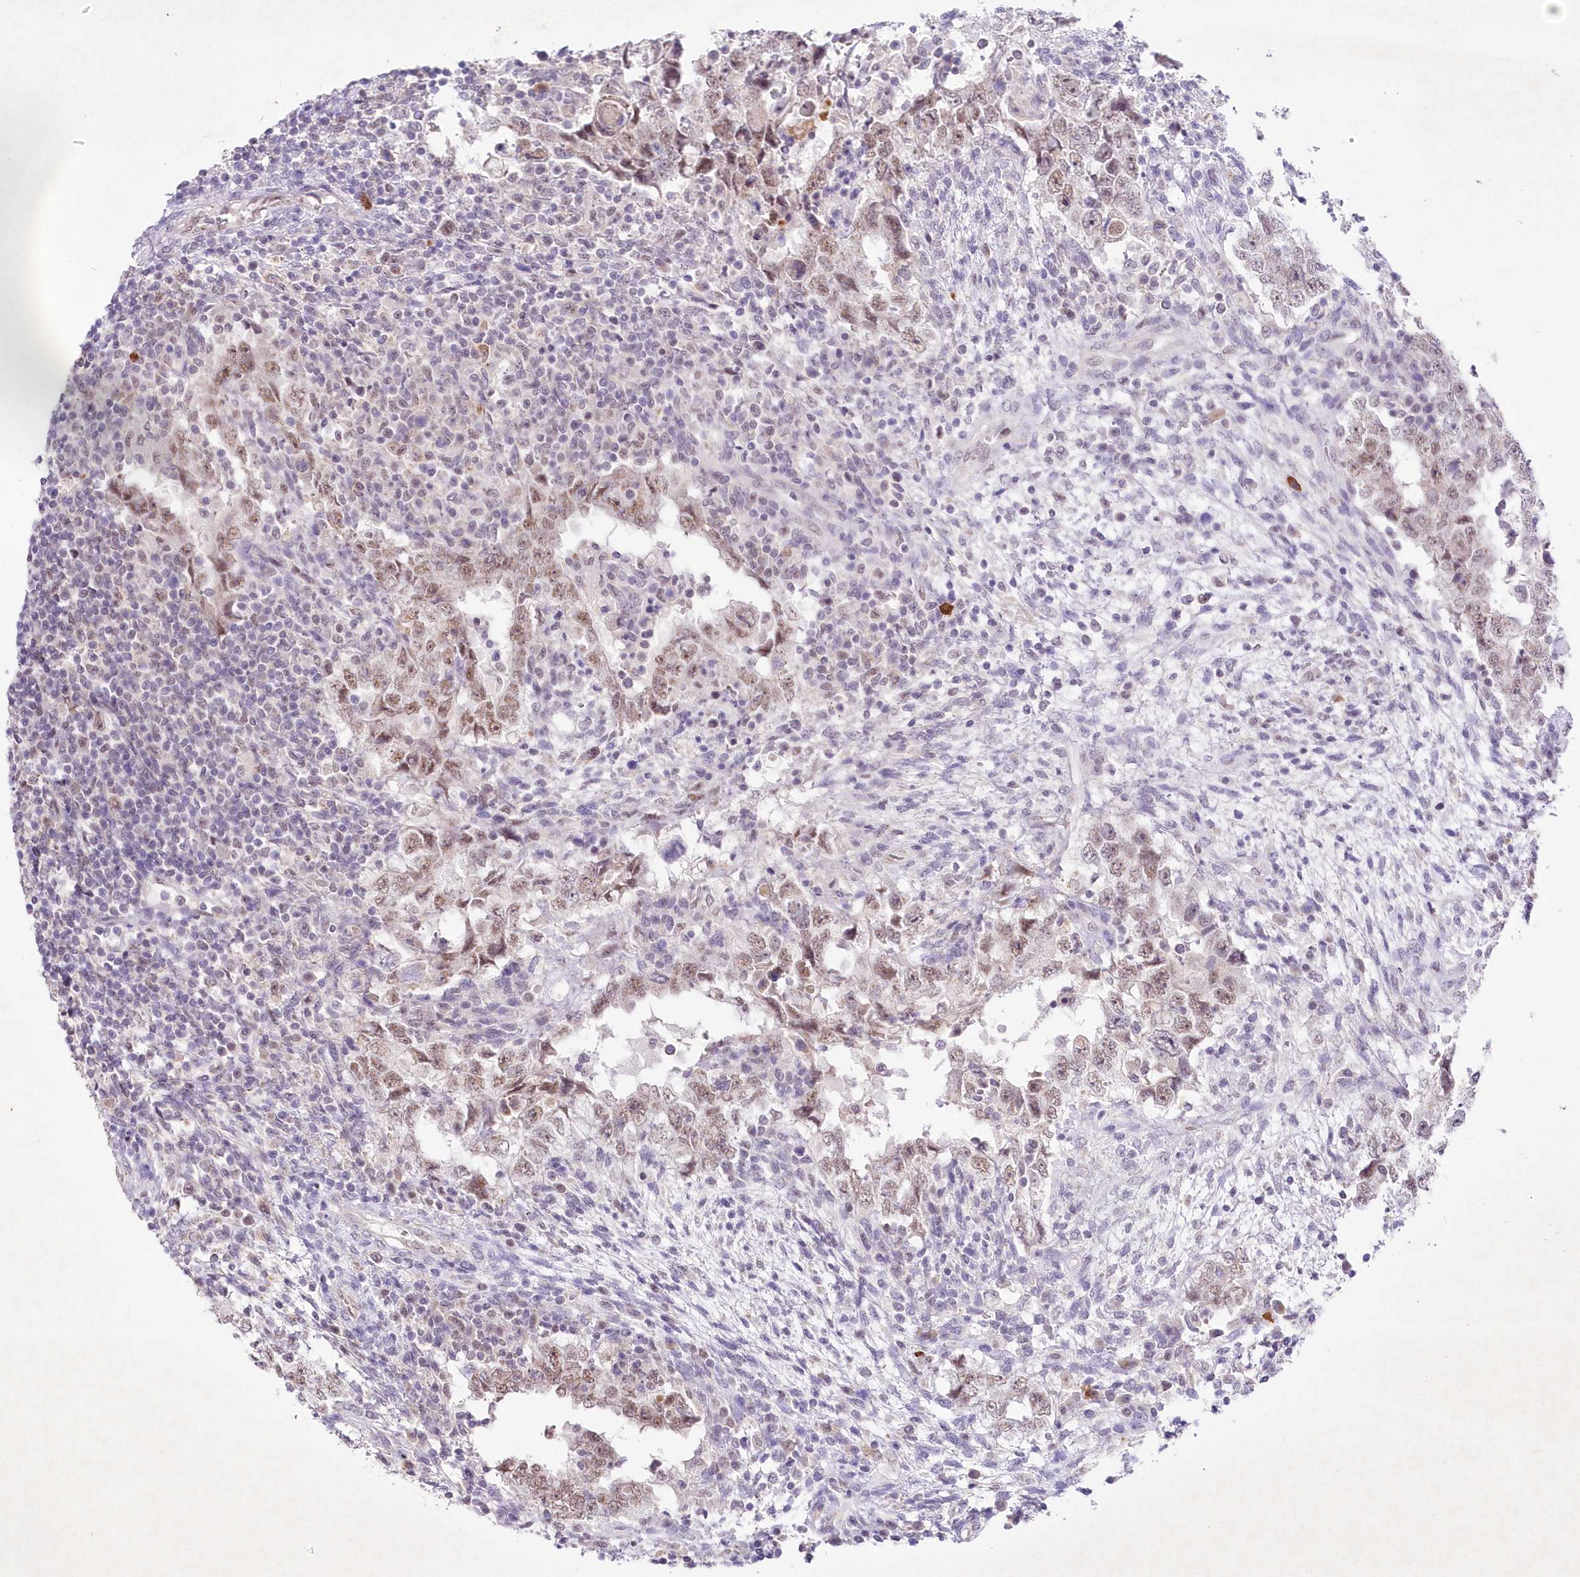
{"staining": {"intensity": "moderate", "quantity": "25%-75%", "location": "nuclear"}, "tissue": "testis cancer", "cell_type": "Tumor cells", "image_type": "cancer", "snomed": [{"axis": "morphology", "description": "Carcinoma, Embryonal, NOS"}, {"axis": "topography", "description": "Testis"}], "caption": "There is medium levels of moderate nuclear positivity in tumor cells of testis cancer, as demonstrated by immunohistochemical staining (brown color).", "gene": "RBM27", "patient": {"sex": "male", "age": 26}}